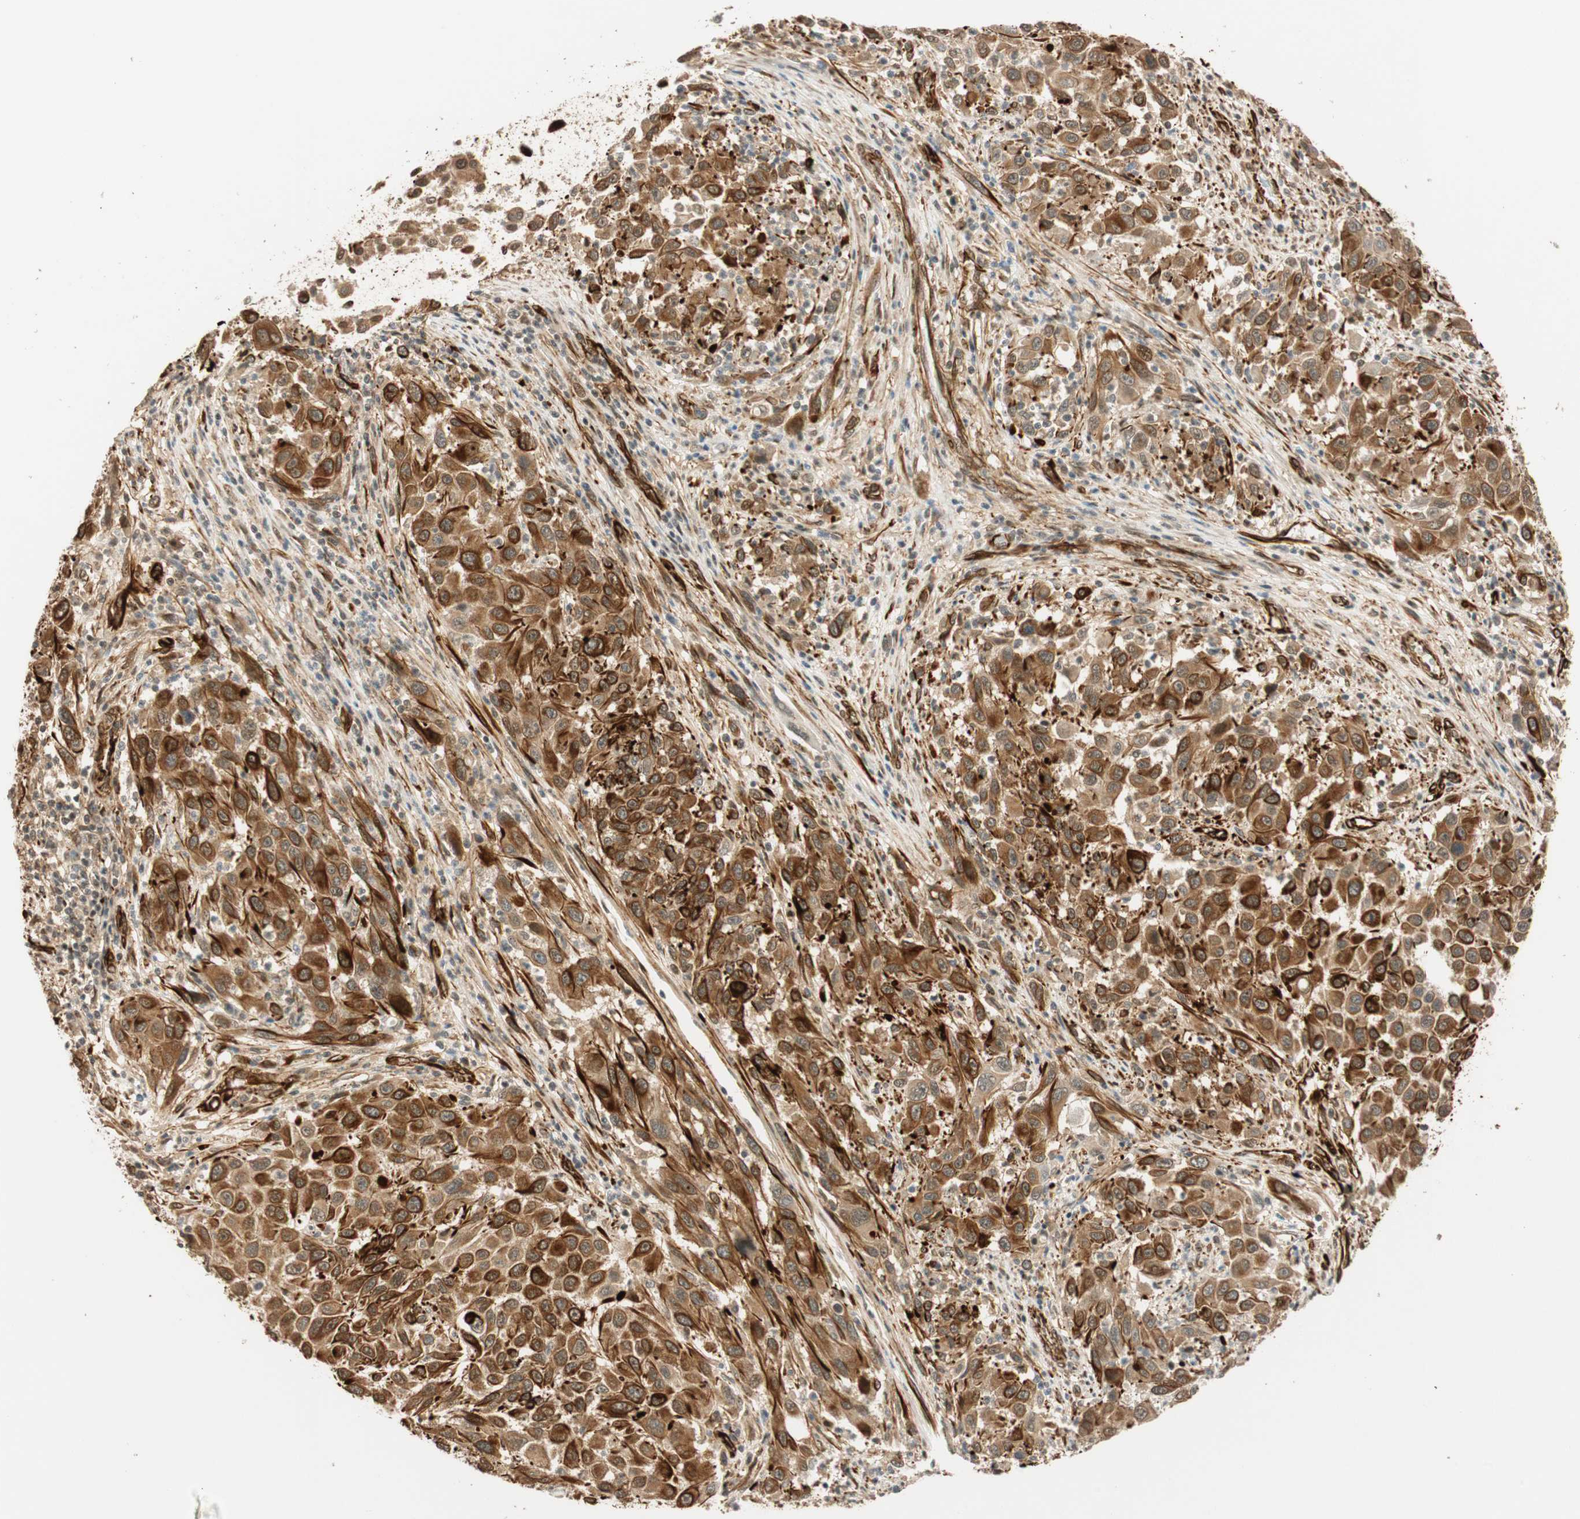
{"staining": {"intensity": "strong", "quantity": ">75%", "location": "cytoplasmic/membranous"}, "tissue": "melanoma", "cell_type": "Tumor cells", "image_type": "cancer", "snomed": [{"axis": "morphology", "description": "Malignant melanoma, Metastatic site"}, {"axis": "topography", "description": "Lymph node"}], "caption": "Tumor cells demonstrate high levels of strong cytoplasmic/membranous expression in about >75% of cells in malignant melanoma (metastatic site).", "gene": "NES", "patient": {"sex": "male", "age": 61}}